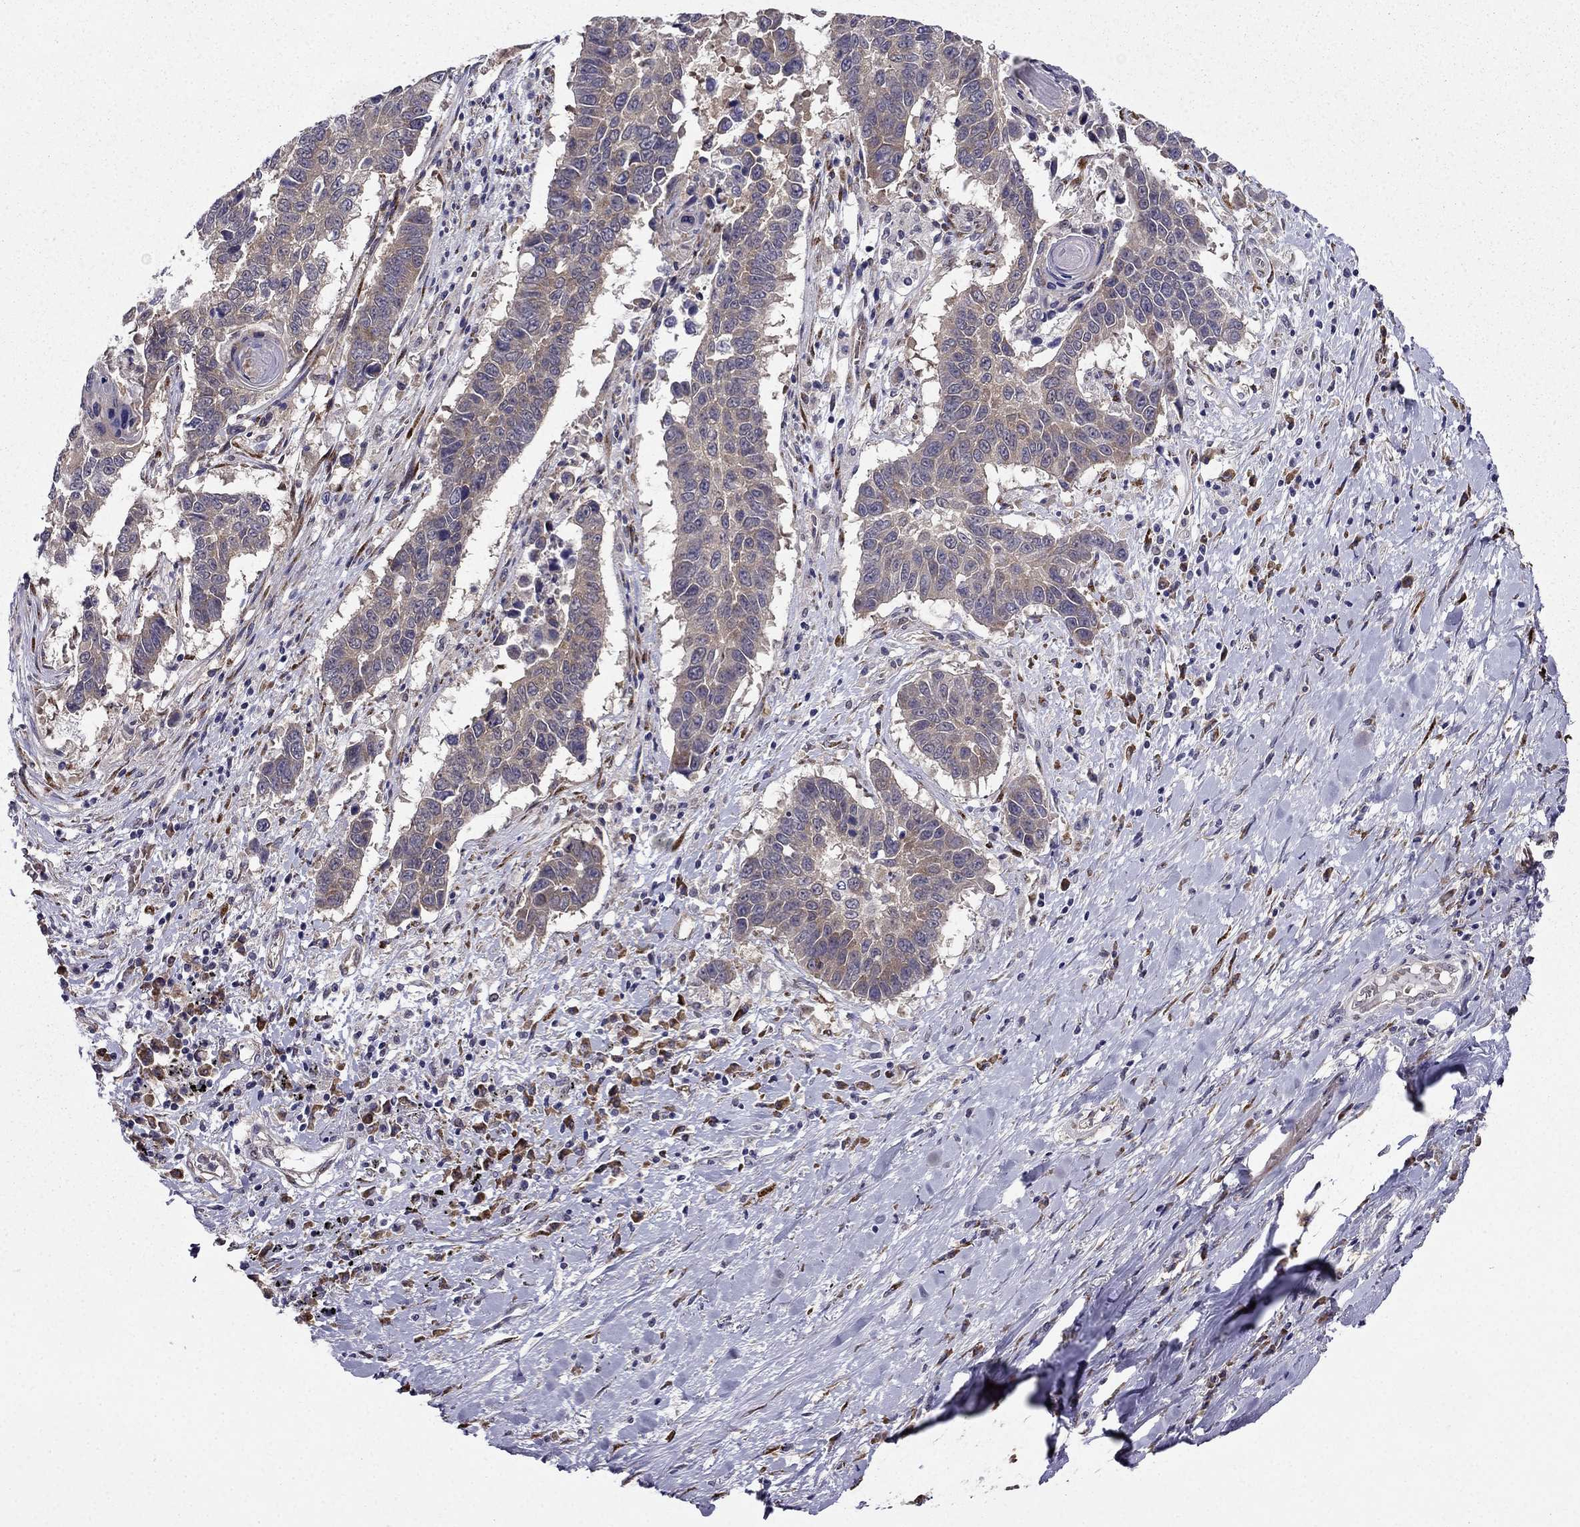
{"staining": {"intensity": "weak", "quantity": "25%-75%", "location": "cytoplasmic/membranous"}, "tissue": "lung cancer", "cell_type": "Tumor cells", "image_type": "cancer", "snomed": [{"axis": "morphology", "description": "Squamous cell carcinoma, NOS"}, {"axis": "topography", "description": "Lung"}], "caption": "DAB immunohistochemical staining of lung cancer (squamous cell carcinoma) shows weak cytoplasmic/membranous protein positivity in approximately 25%-75% of tumor cells.", "gene": "ARHGEF28", "patient": {"sex": "male", "age": 73}}